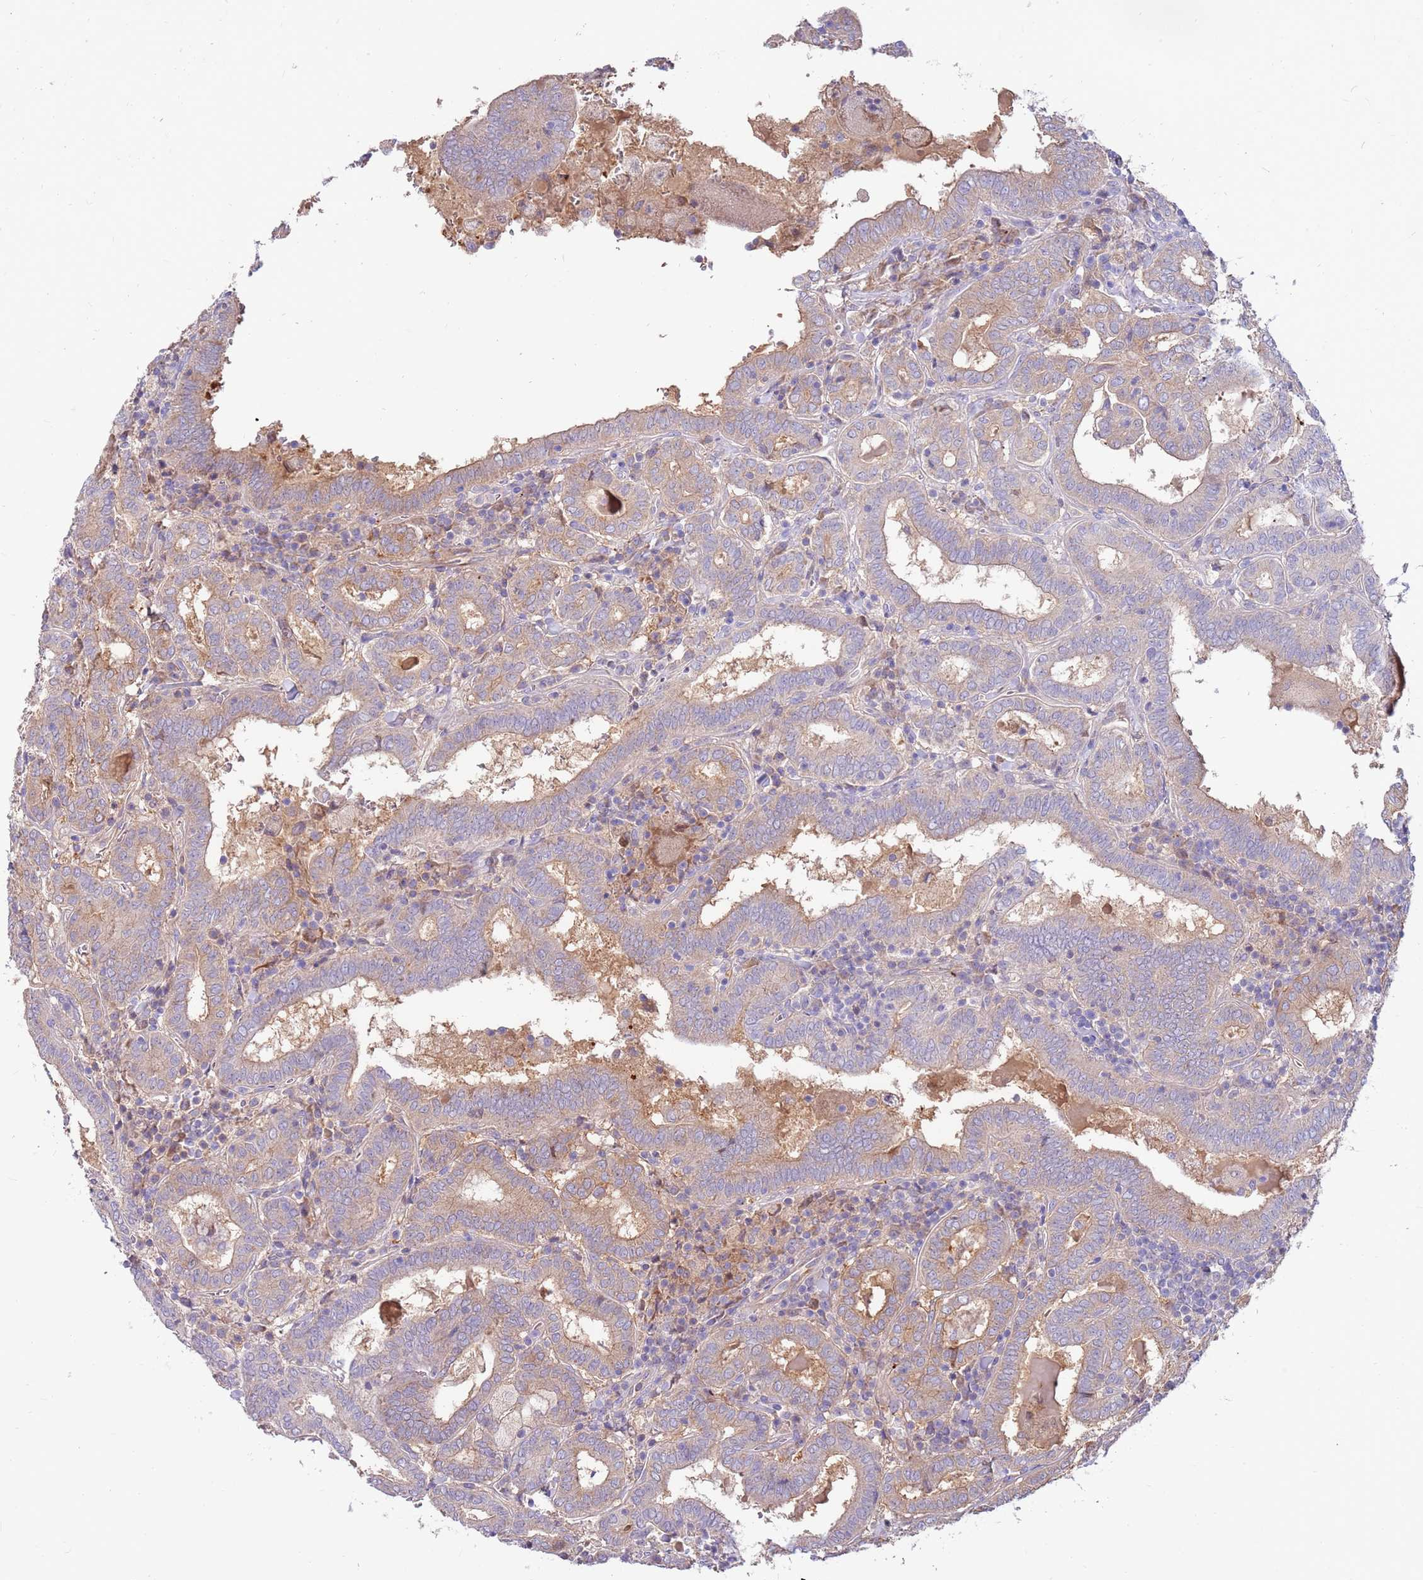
{"staining": {"intensity": "weak", "quantity": "<25%", "location": "cytoplasmic/membranous"}, "tissue": "thyroid cancer", "cell_type": "Tumor cells", "image_type": "cancer", "snomed": [{"axis": "morphology", "description": "Papillary adenocarcinoma, NOS"}, {"axis": "topography", "description": "Thyroid gland"}], "caption": "A high-resolution micrograph shows immunohistochemistry (IHC) staining of thyroid papillary adenocarcinoma, which shows no significant expression in tumor cells.", "gene": "SLC44A4", "patient": {"sex": "female", "age": 72}}